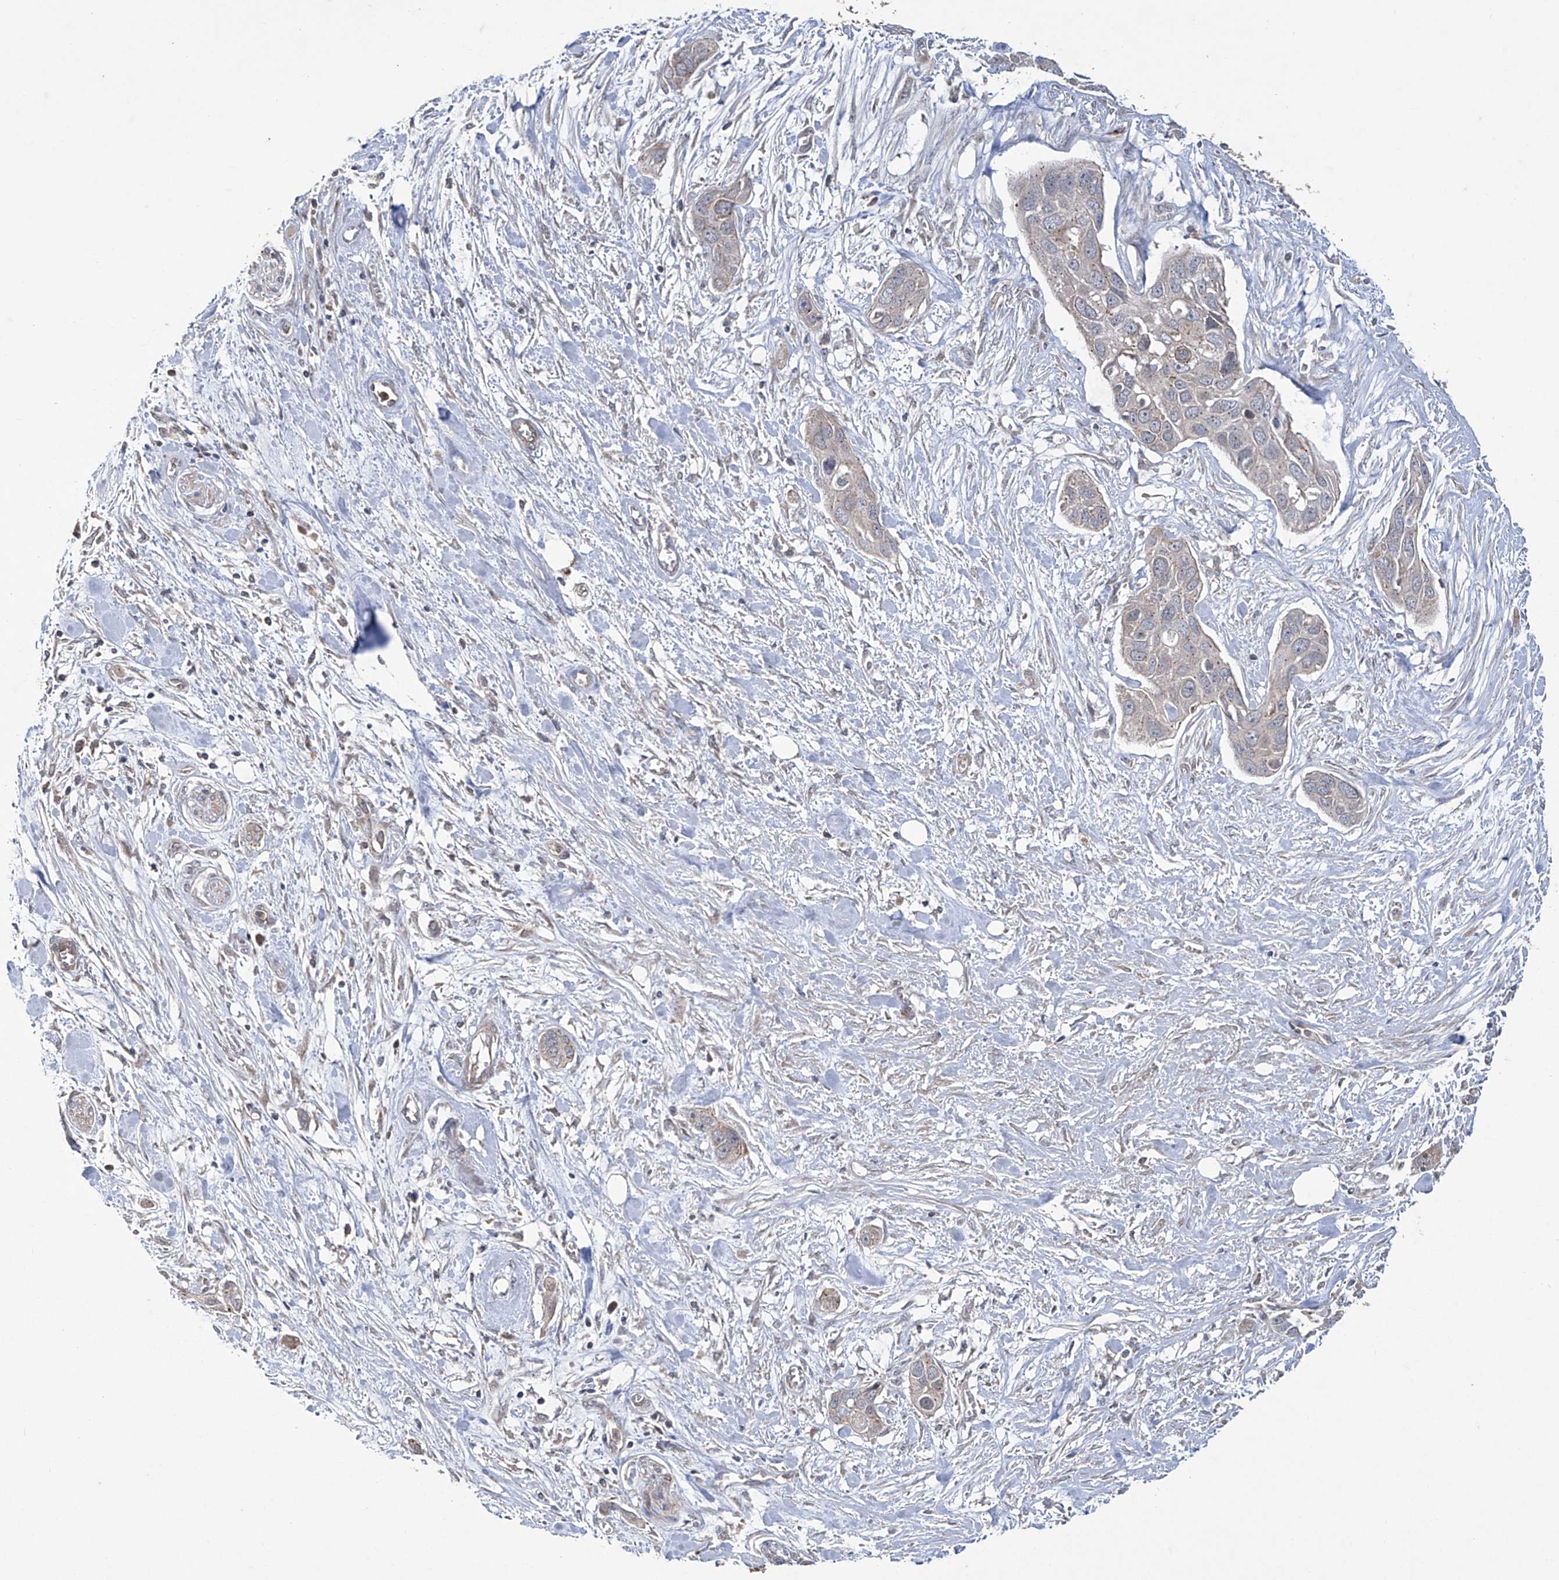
{"staining": {"intensity": "weak", "quantity": "25%-75%", "location": "cytoplasmic/membranous"}, "tissue": "pancreatic cancer", "cell_type": "Tumor cells", "image_type": "cancer", "snomed": [{"axis": "morphology", "description": "Adenocarcinoma, NOS"}, {"axis": "topography", "description": "Pancreas"}], "caption": "Pancreatic adenocarcinoma stained for a protein (brown) exhibits weak cytoplasmic/membranous positive positivity in about 25%-75% of tumor cells.", "gene": "TRIM60", "patient": {"sex": "female", "age": 60}}